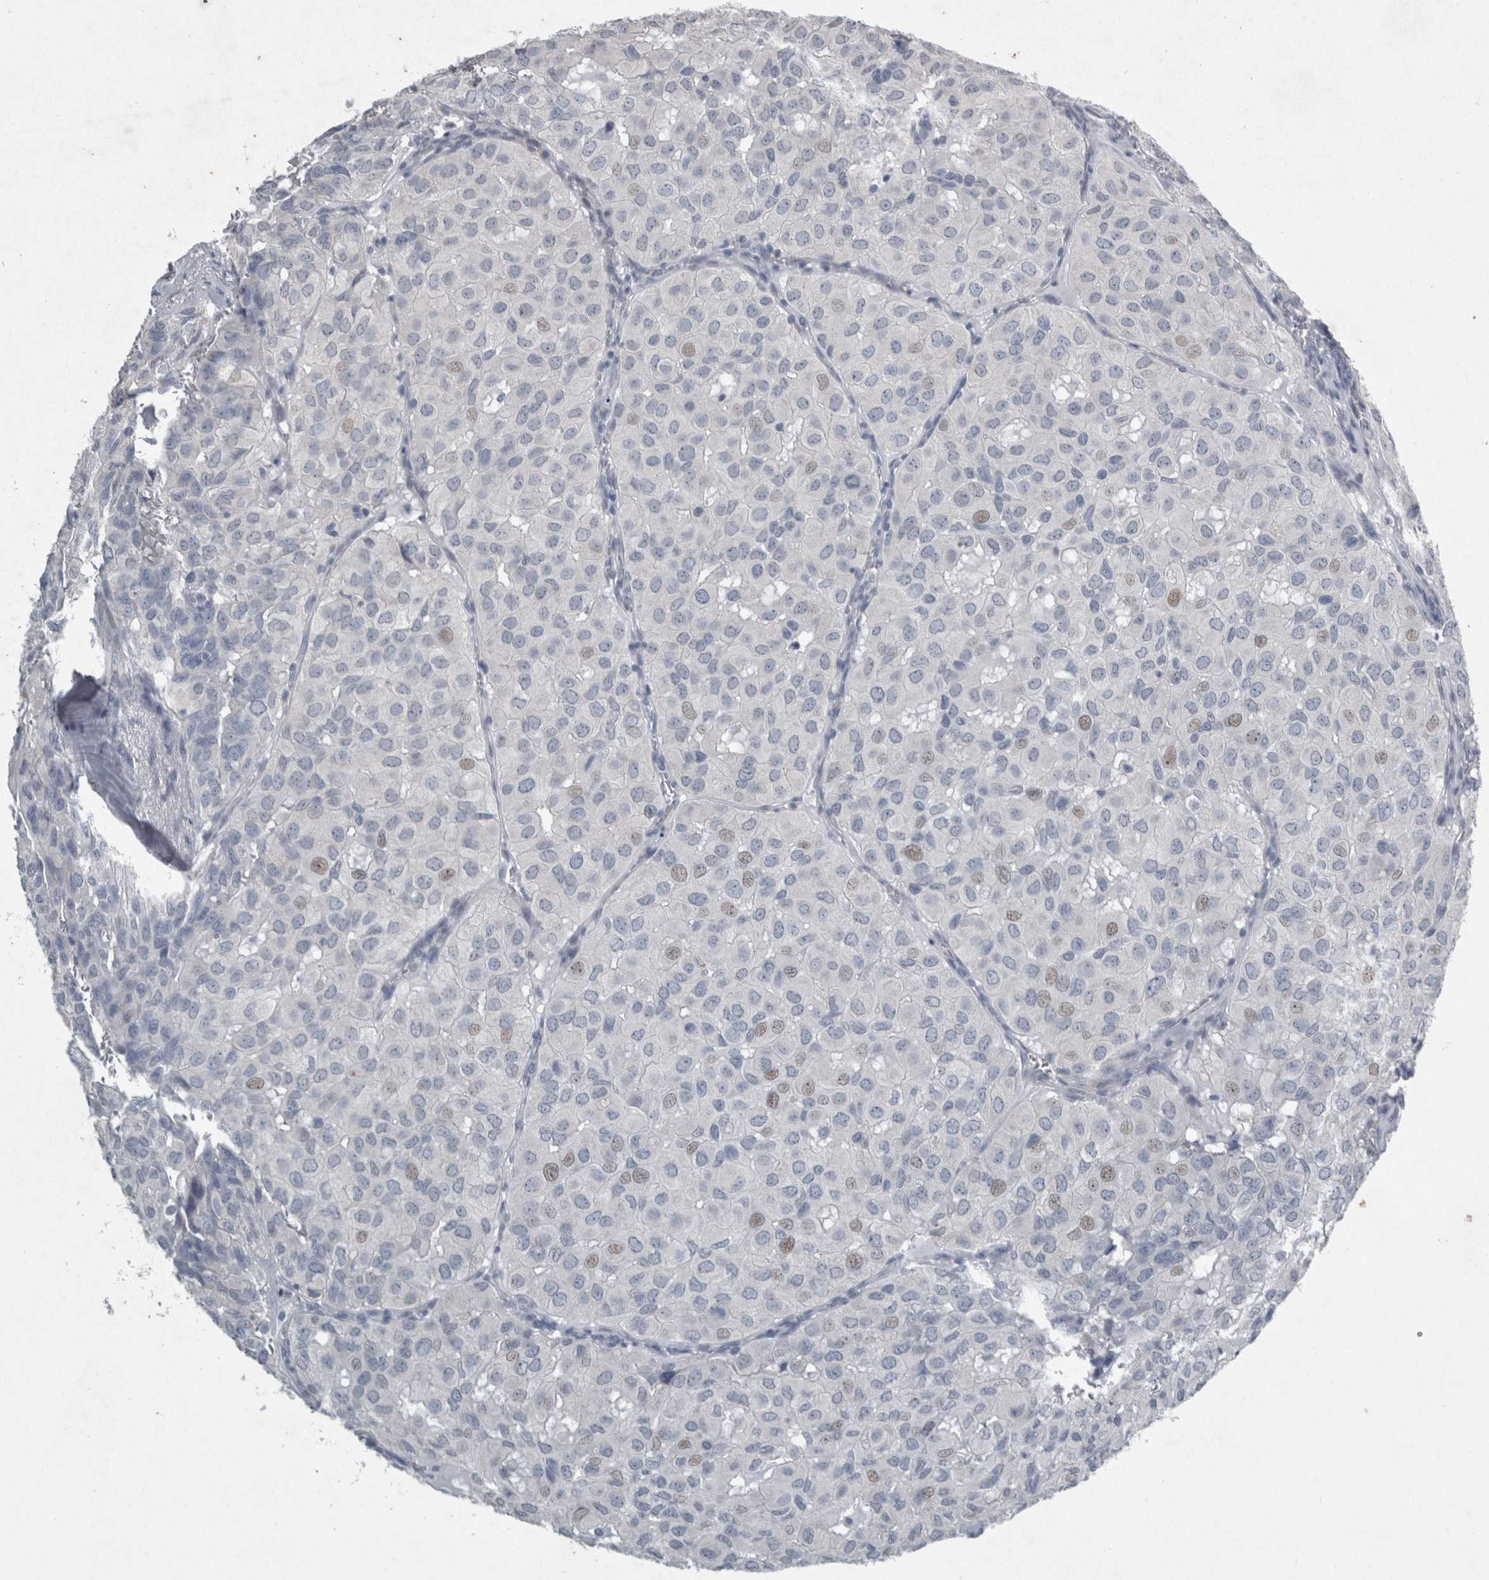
{"staining": {"intensity": "negative", "quantity": "none", "location": "none"}, "tissue": "head and neck cancer", "cell_type": "Tumor cells", "image_type": "cancer", "snomed": [{"axis": "morphology", "description": "Adenocarcinoma, NOS"}, {"axis": "topography", "description": "Salivary gland, NOS"}, {"axis": "topography", "description": "Head-Neck"}], "caption": "The histopathology image exhibits no staining of tumor cells in adenocarcinoma (head and neck).", "gene": "PDX1", "patient": {"sex": "female", "age": 76}}